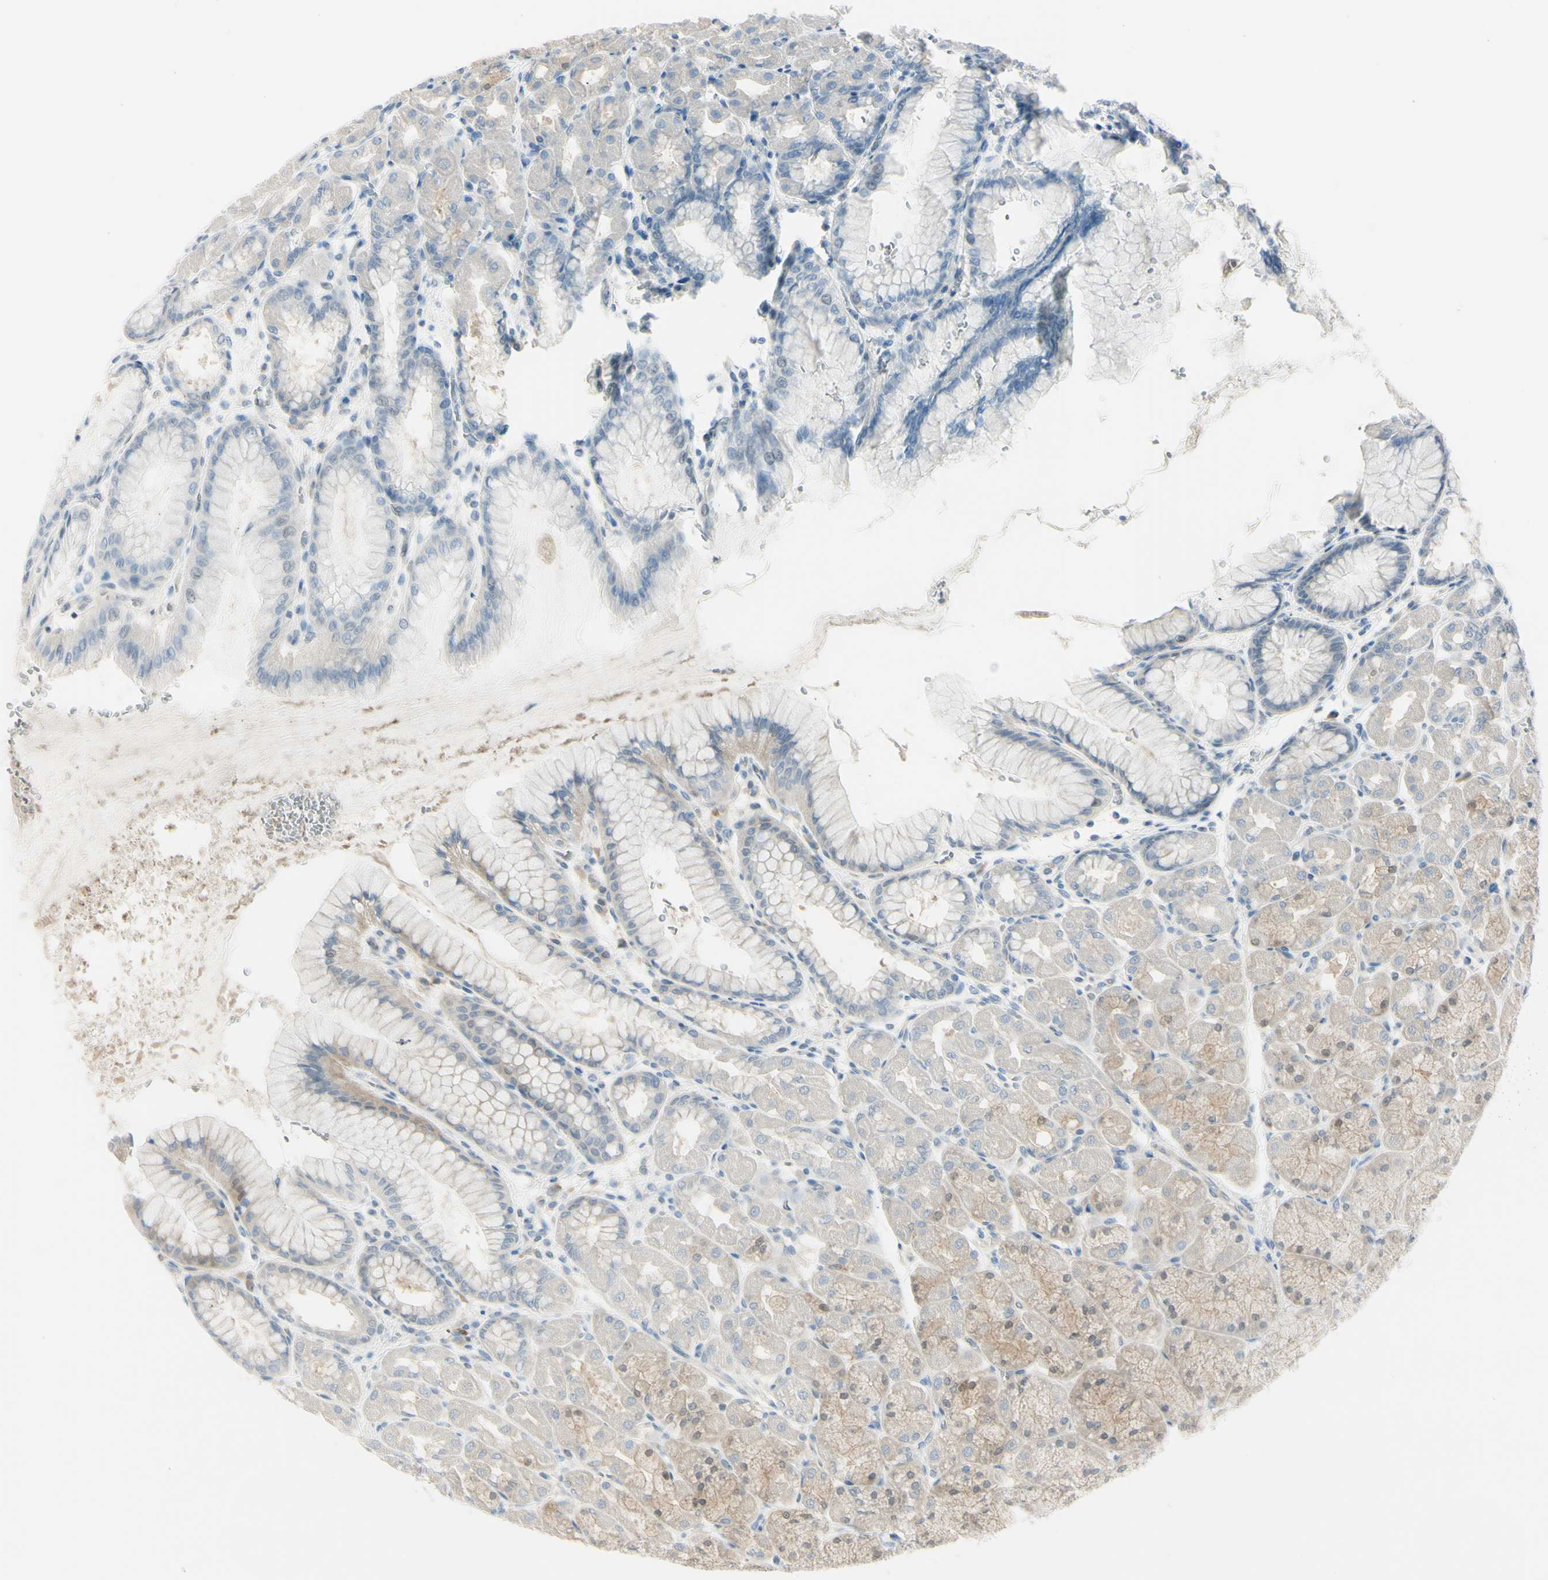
{"staining": {"intensity": "moderate", "quantity": "25%-75%", "location": "cytoplasmic/membranous,nuclear"}, "tissue": "stomach", "cell_type": "Glandular cells", "image_type": "normal", "snomed": [{"axis": "morphology", "description": "Normal tissue, NOS"}, {"axis": "topography", "description": "Stomach, upper"}], "caption": "Protein staining of benign stomach demonstrates moderate cytoplasmic/membranous,nuclear staining in about 25%-75% of glandular cells. (Stains: DAB in brown, nuclei in blue, Microscopy: brightfield microscopy at high magnification).", "gene": "ASB9", "patient": {"sex": "female", "age": 56}}